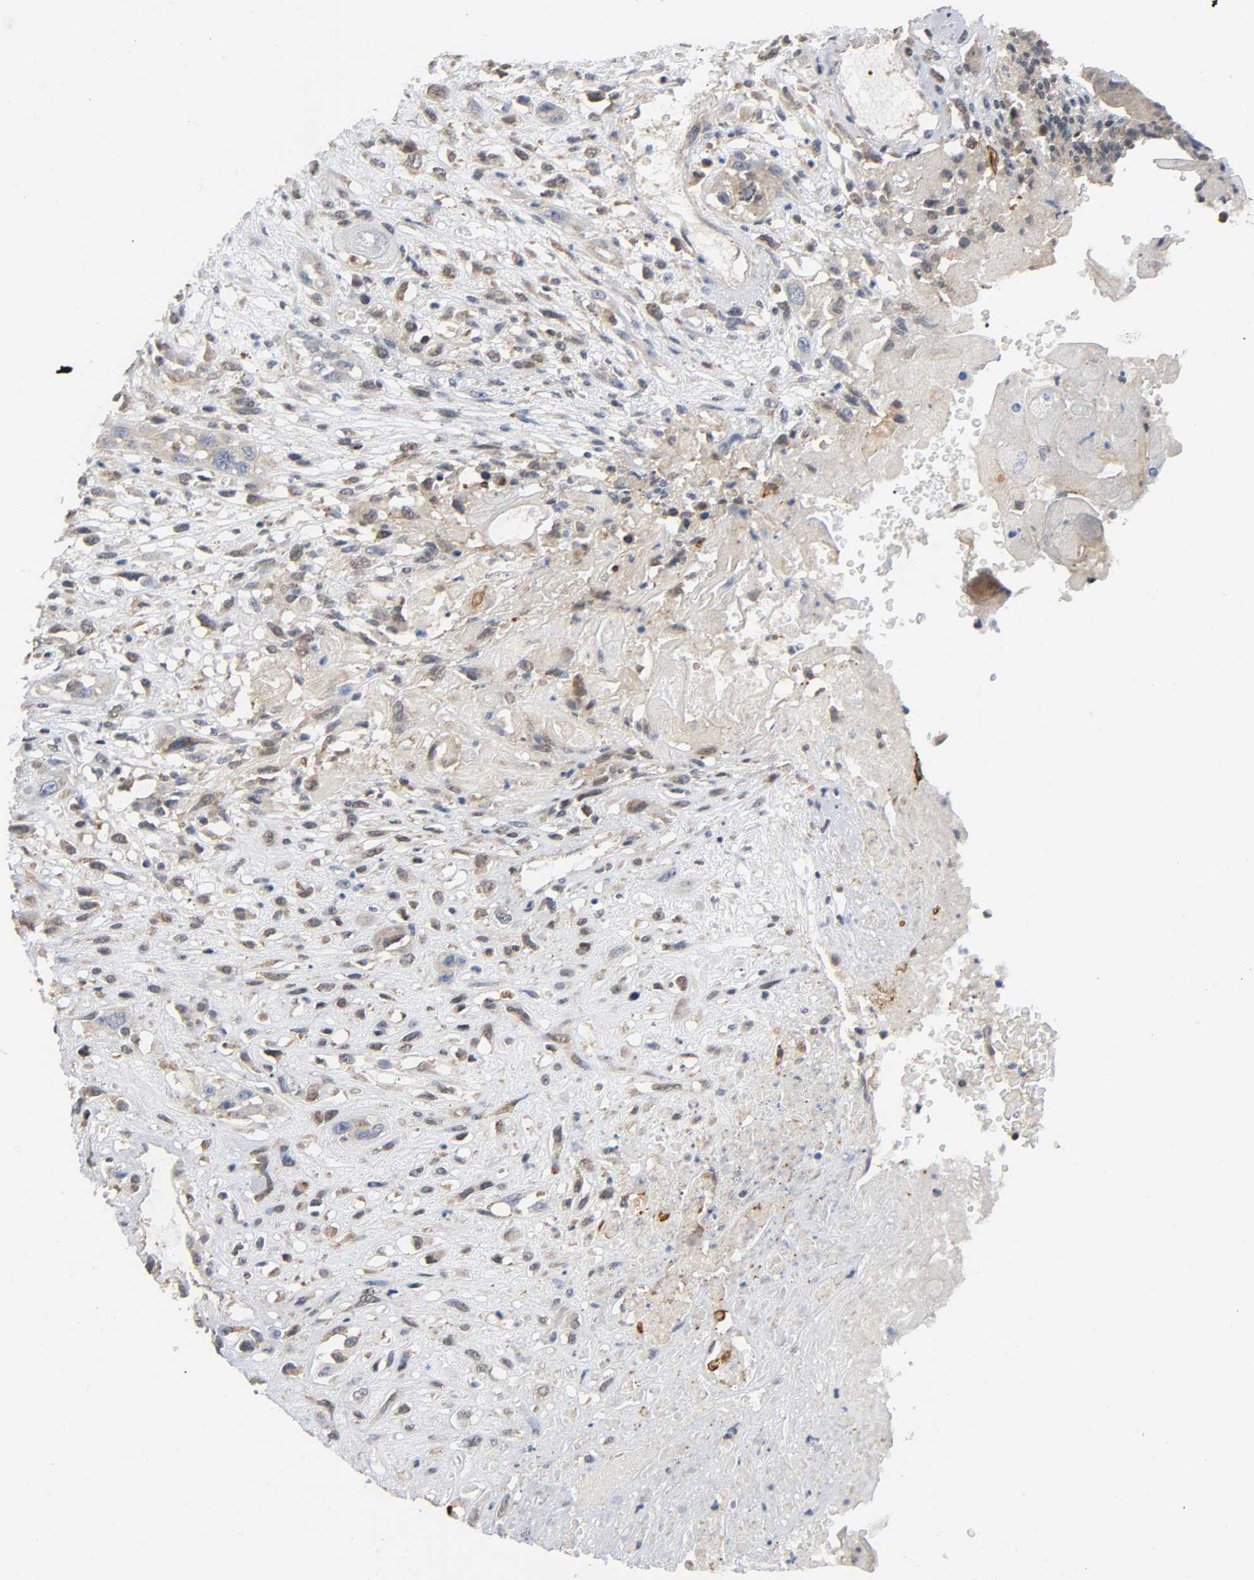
{"staining": {"intensity": "moderate", "quantity": ">75%", "location": "cytoplasmic/membranous"}, "tissue": "head and neck cancer", "cell_type": "Tumor cells", "image_type": "cancer", "snomed": [{"axis": "morphology", "description": "Necrosis, NOS"}, {"axis": "morphology", "description": "Neoplasm, malignant, NOS"}, {"axis": "topography", "description": "Salivary gland"}, {"axis": "topography", "description": "Head-Neck"}], "caption": "Protein staining displays moderate cytoplasmic/membranous expression in about >75% of tumor cells in head and neck cancer (neoplasm (malignant)).", "gene": "HDAC6", "patient": {"sex": "male", "age": 43}}